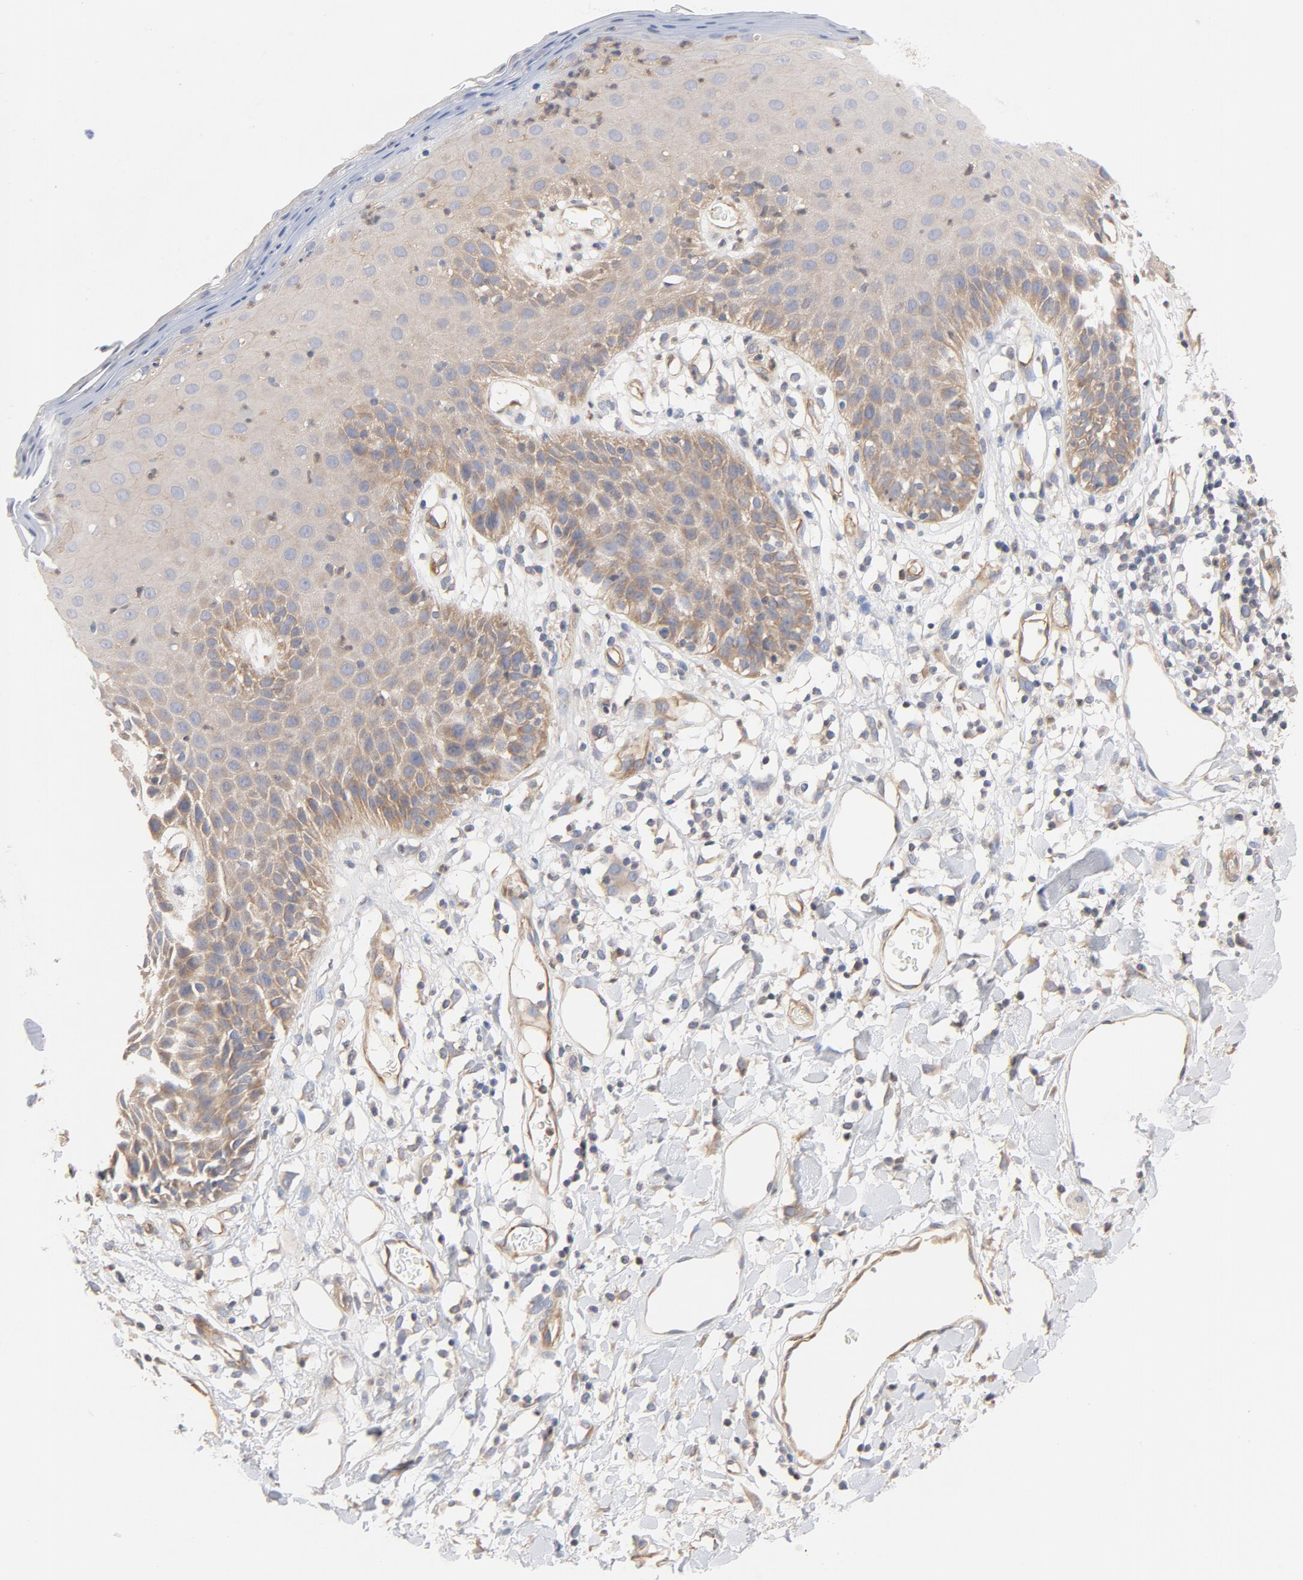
{"staining": {"intensity": "moderate", "quantity": "25%-75%", "location": "cytoplasmic/membranous"}, "tissue": "skin", "cell_type": "Epidermal cells", "image_type": "normal", "snomed": [{"axis": "morphology", "description": "Normal tissue, NOS"}, {"axis": "topography", "description": "Vulva"}, {"axis": "topography", "description": "Peripheral nerve tissue"}], "caption": "Protein positivity by immunohistochemistry (IHC) shows moderate cytoplasmic/membranous expression in approximately 25%-75% of epidermal cells in unremarkable skin.", "gene": "STRN3", "patient": {"sex": "female", "age": 68}}